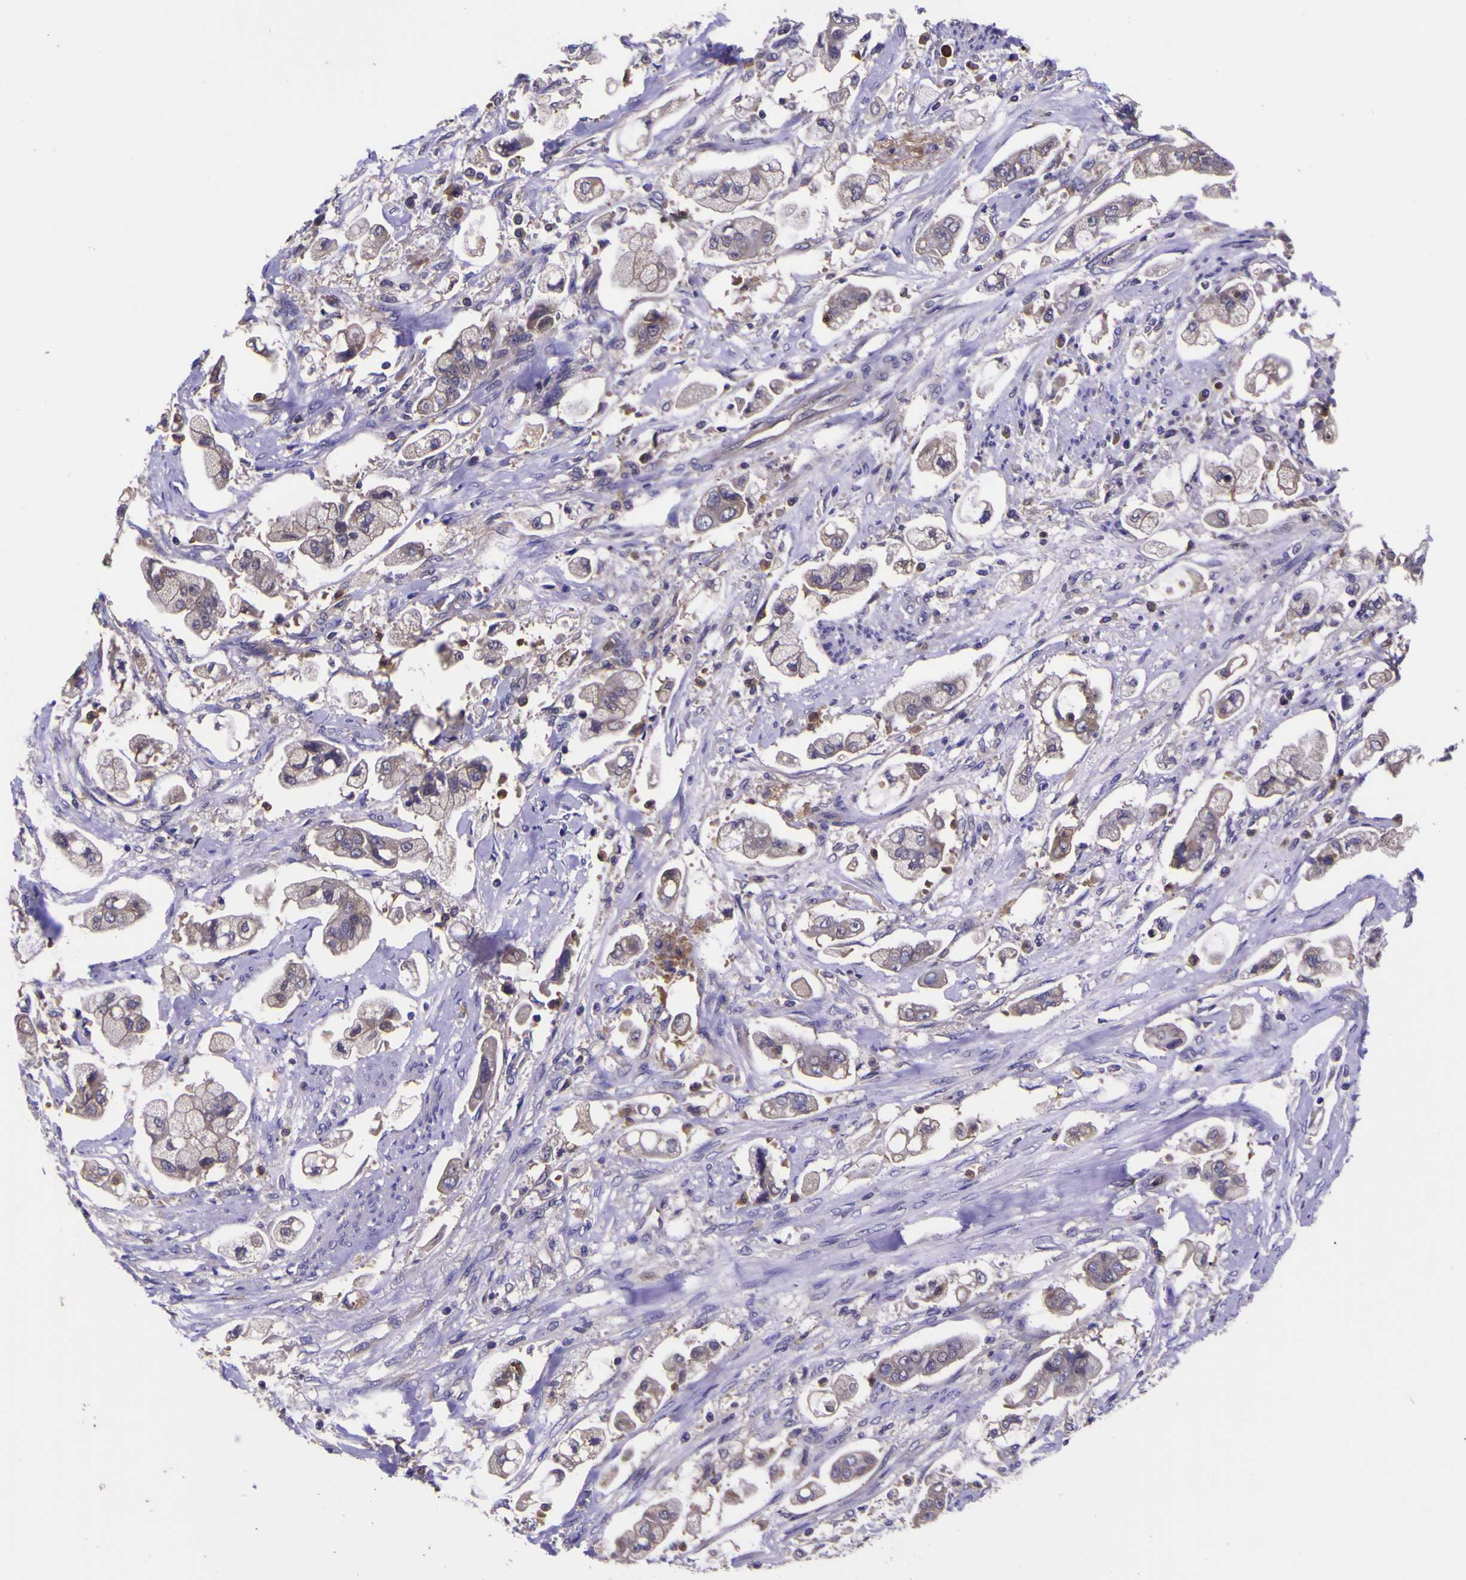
{"staining": {"intensity": "weak", "quantity": ">75%", "location": "cytoplasmic/membranous"}, "tissue": "stomach cancer", "cell_type": "Tumor cells", "image_type": "cancer", "snomed": [{"axis": "morphology", "description": "Adenocarcinoma, NOS"}, {"axis": "topography", "description": "Stomach"}], "caption": "Tumor cells exhibit weak cytoplasmic/membranous positivity in about >75% of cells in stomach cancer.", "gene": "MAPK14", "patient": {"sex": "male", "age": 62}}